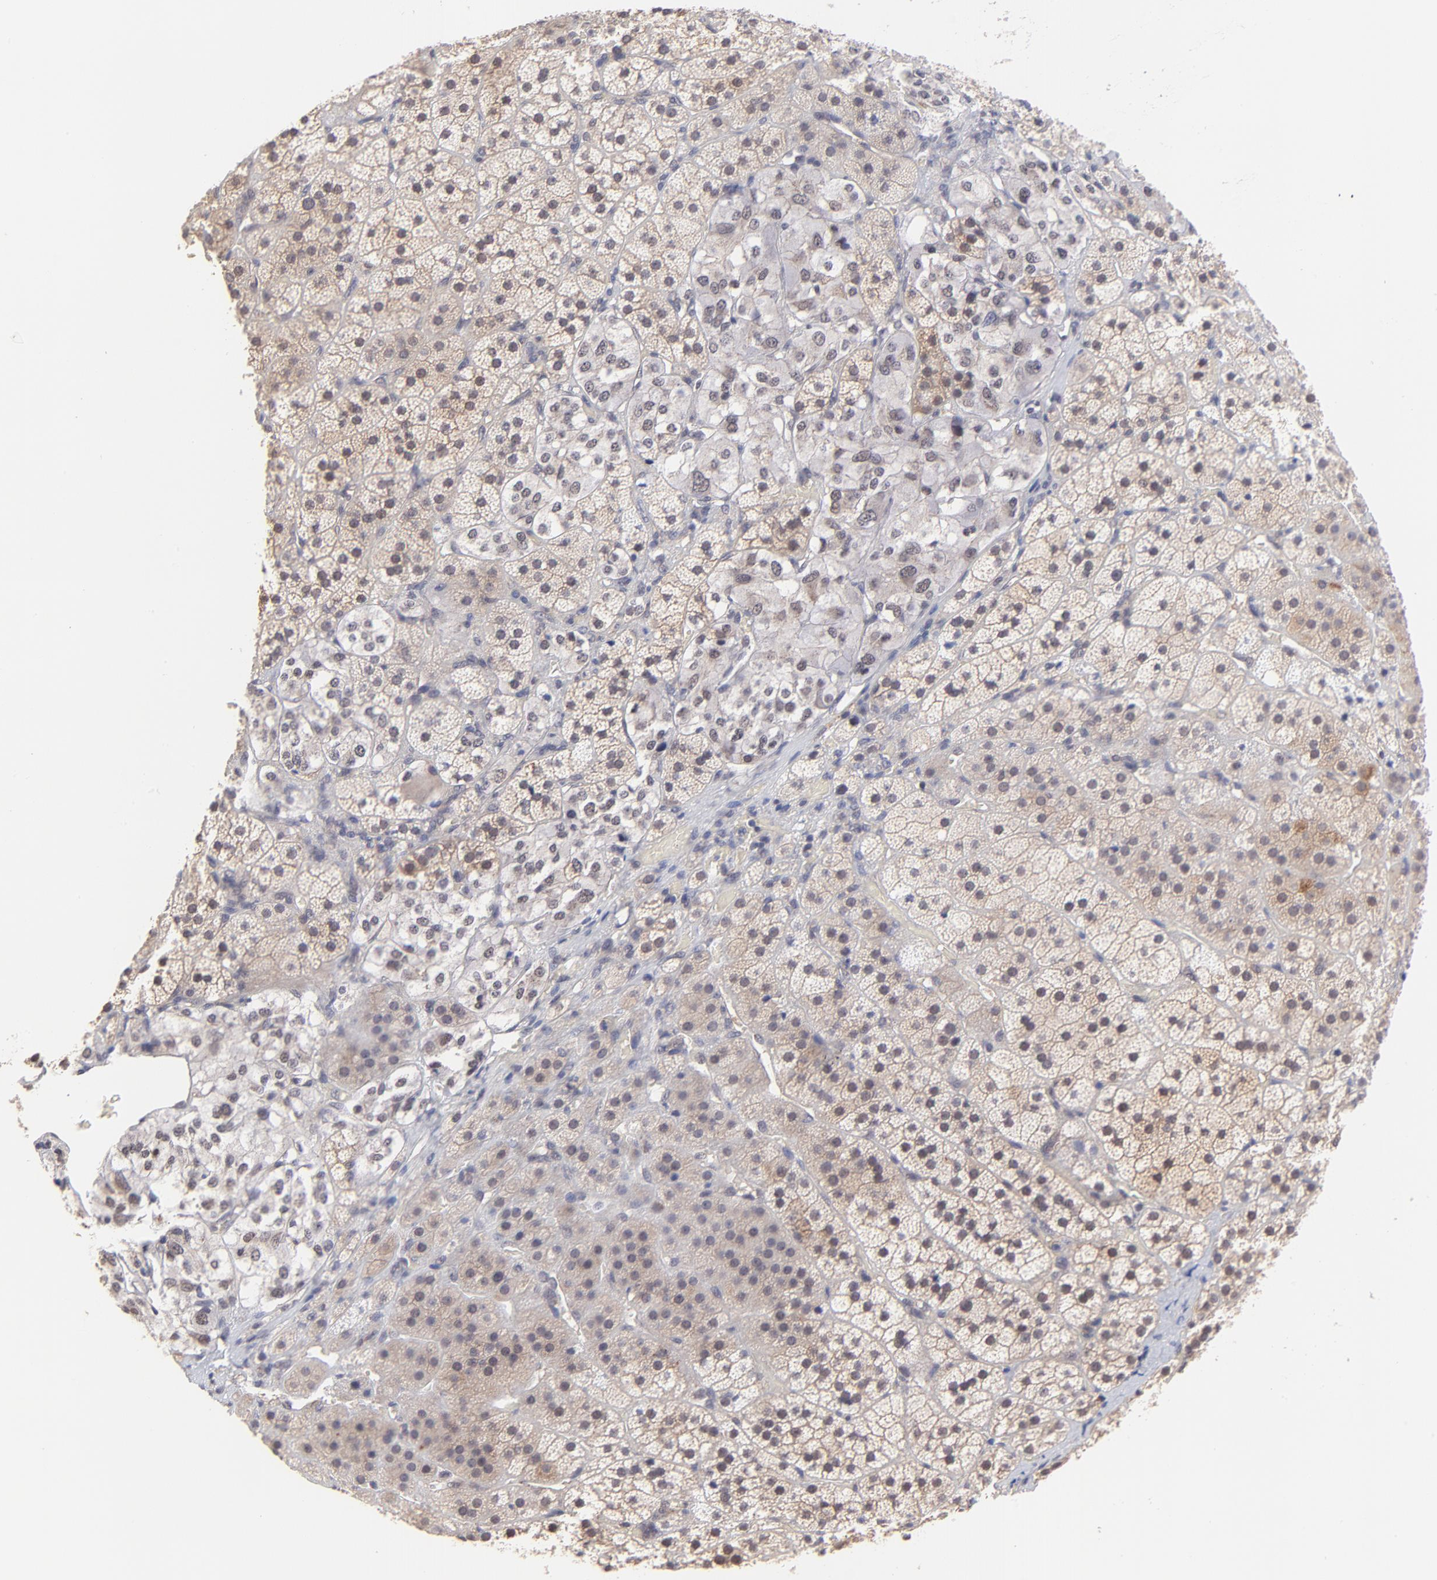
{"staining": {"intensity": "moderate", "quantity": "25%-75%", "location": "cytoplasmic/membranous"}, "tissue": "adrenal gland", "cell_type": "Glandular cells", "image_type": "normal", "snomed": [{"axis": "morphology", "description": "Normal tissue, NOS"}, {"axis": "topography", "description": "Adrenal gland"}], "caption": "Adrenal gland stained with immunohistochemistry (IHC) reveals moderate cytoplasmic/membranous expression in about 25%-75% of glandular cells. The staining was performed using DAB, with brown indicating positive protein expression. Nuclei are stained blue with hematoxylin.", "gene": "ZNF747", "patient": {"sex": "female", "age": 44}}